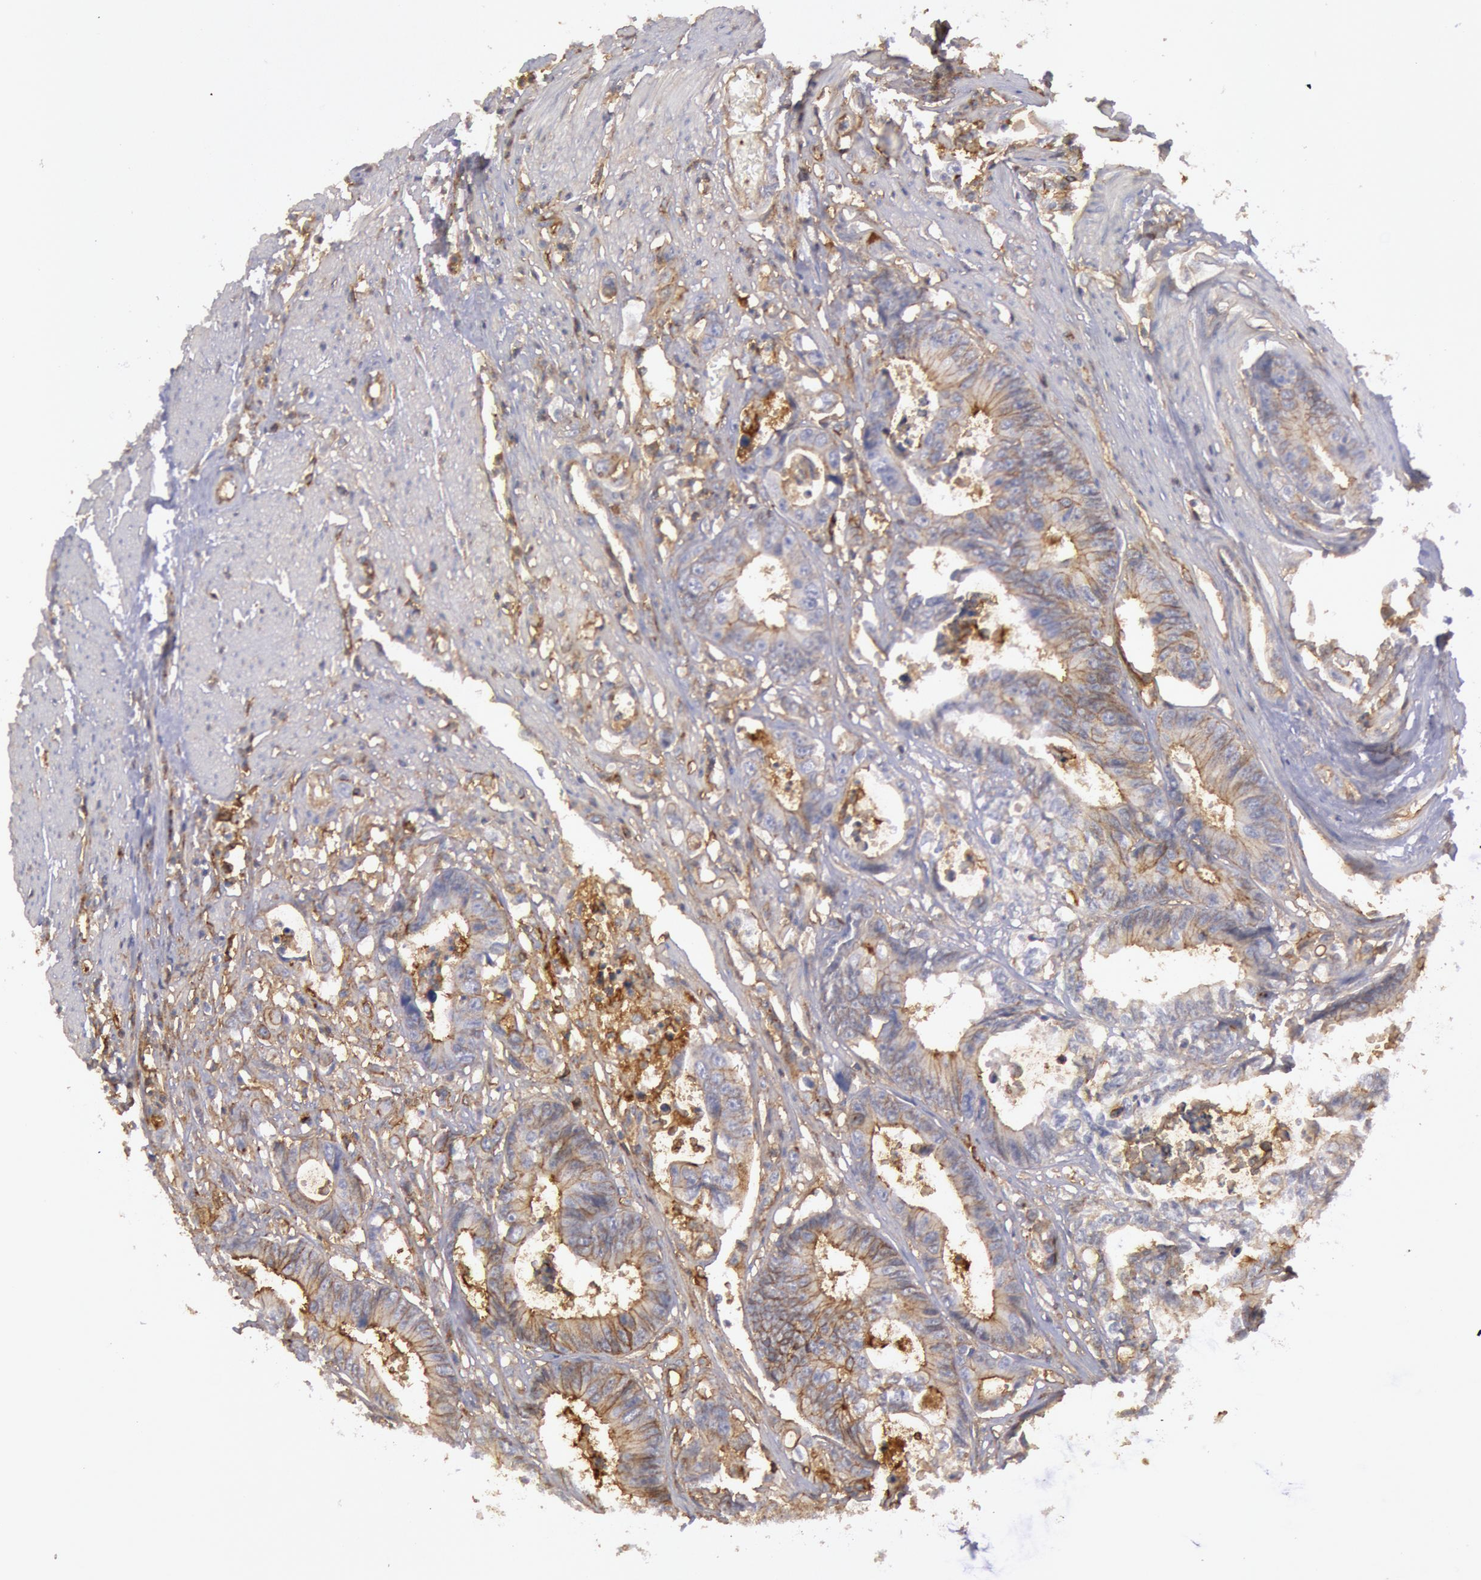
{"staining": {"intensity": "moderate", "quantity": "25%-75%", "location": "cytoplasmic/membranous"}, "tissue": "colorectal cancer", "cell_type": "Tumor cells", "image_type": "cancer", "snomed": [{"axis": "morphology", "description": "Adenocarcinoma, NOS"}, {"axis": "topography", "description": "Rectum"}], "caption": "This is a histology image of immunohistochemistry staining of adenocarcinoma (colorectal), which shows moderate expression in the cytoplasmic/membranous of tumor cells.", "gene": "SNAP23", "patient": {"sex": "female", "age": 98}}